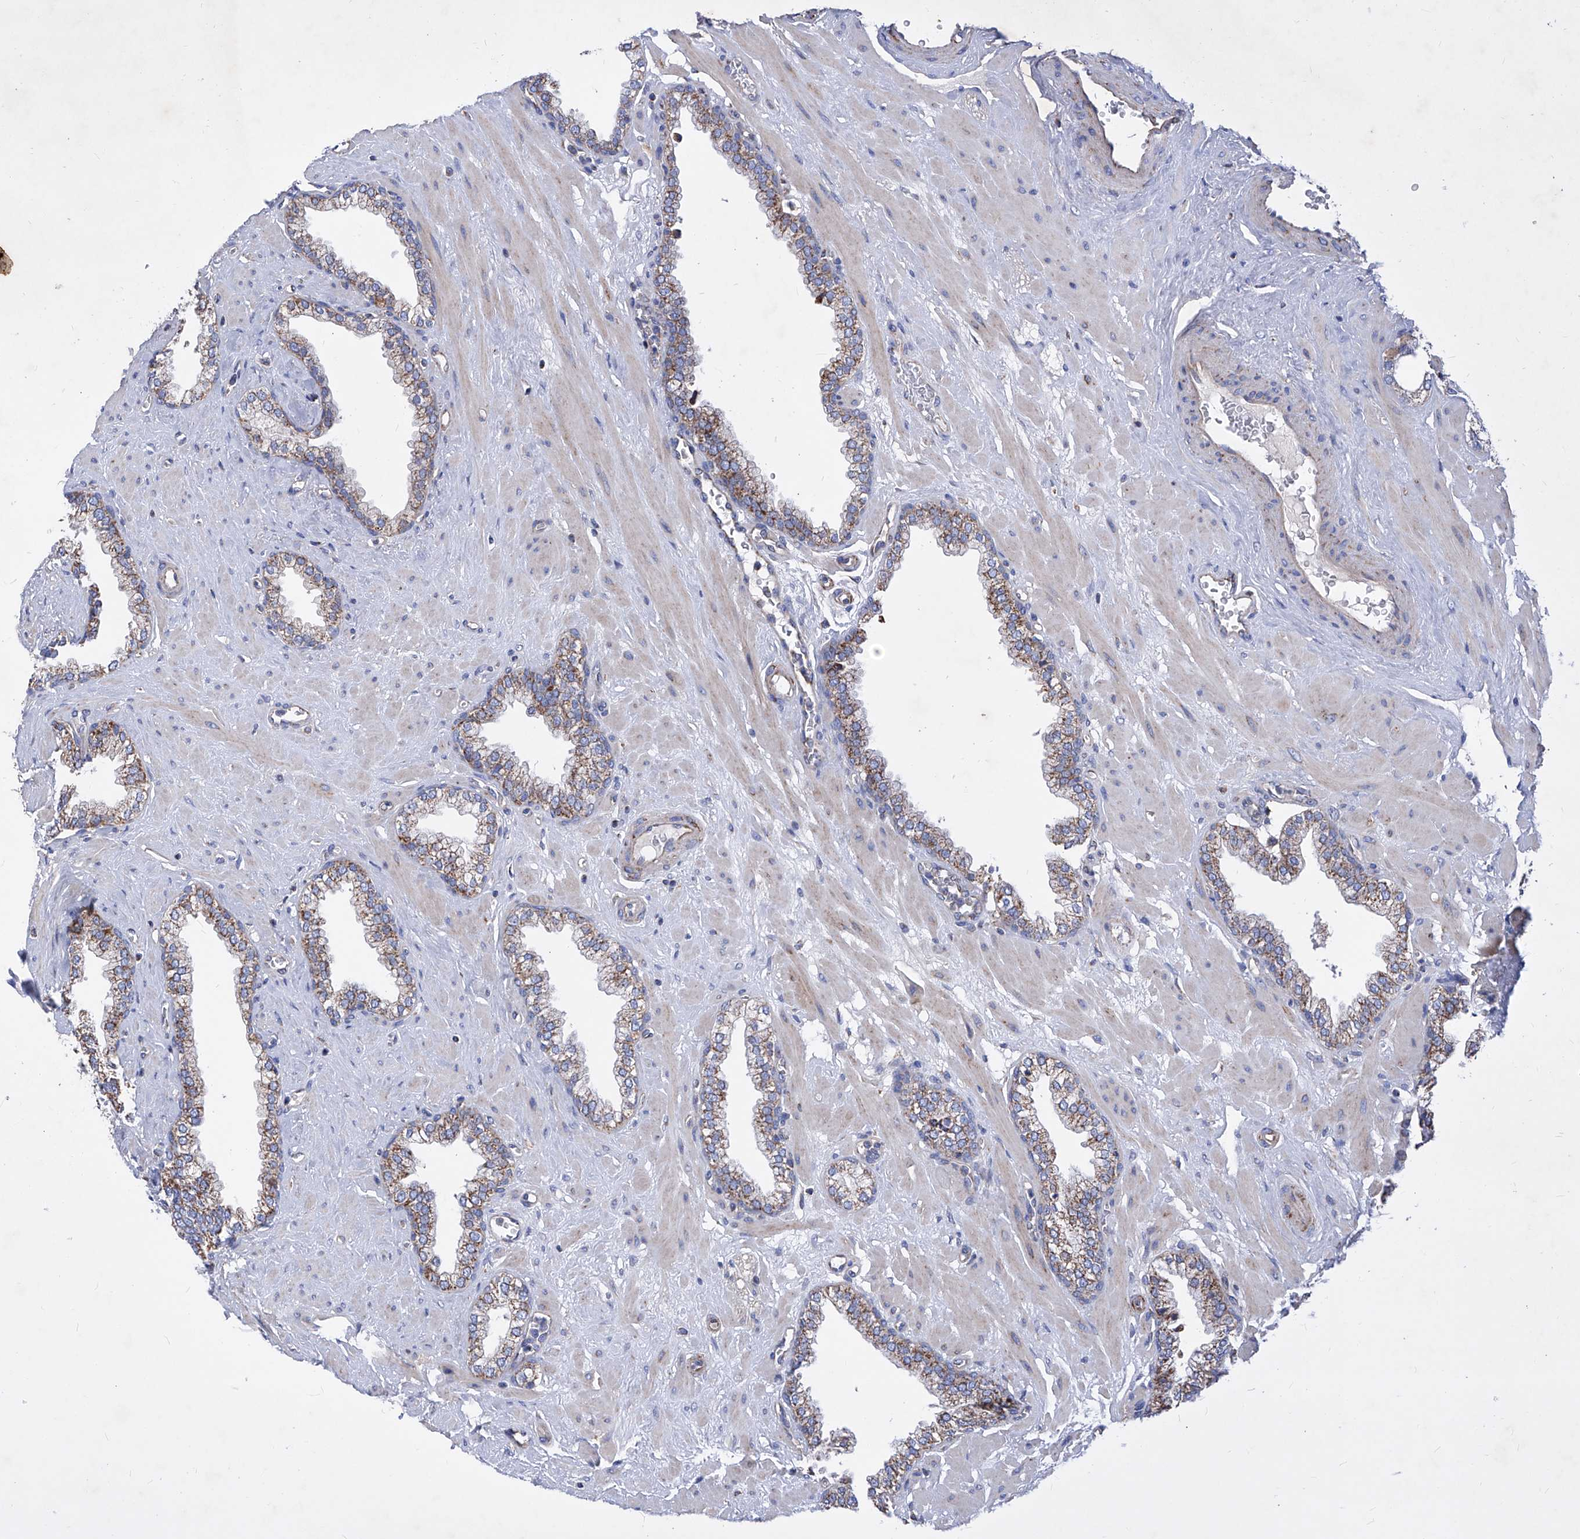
{"staining": {"intensity": "moderate", "quantity": ">75%", "location": "cytoplasmic/membranous"}, "tissue": "prostate", "cell_type": "Glandular cells", "image_type": "normal", "snomed": [{"axis": "morphology", "description": "Normal tissue, NOS"}, {"axis": "morphology", "description": "Urothelial carcinoma, Low grade"}, {"axis": "topography", "description": "Urinary bladder"}, {"axis": "topography", "description": "Prostate"}], "caption": "Moderate cytoplasmic/membranous expression for a protein is present in about >75% of glandular cells of normal prostate using IHC.", "gene": "HRNR", "patient": {"sex": "male", "age": 60}}